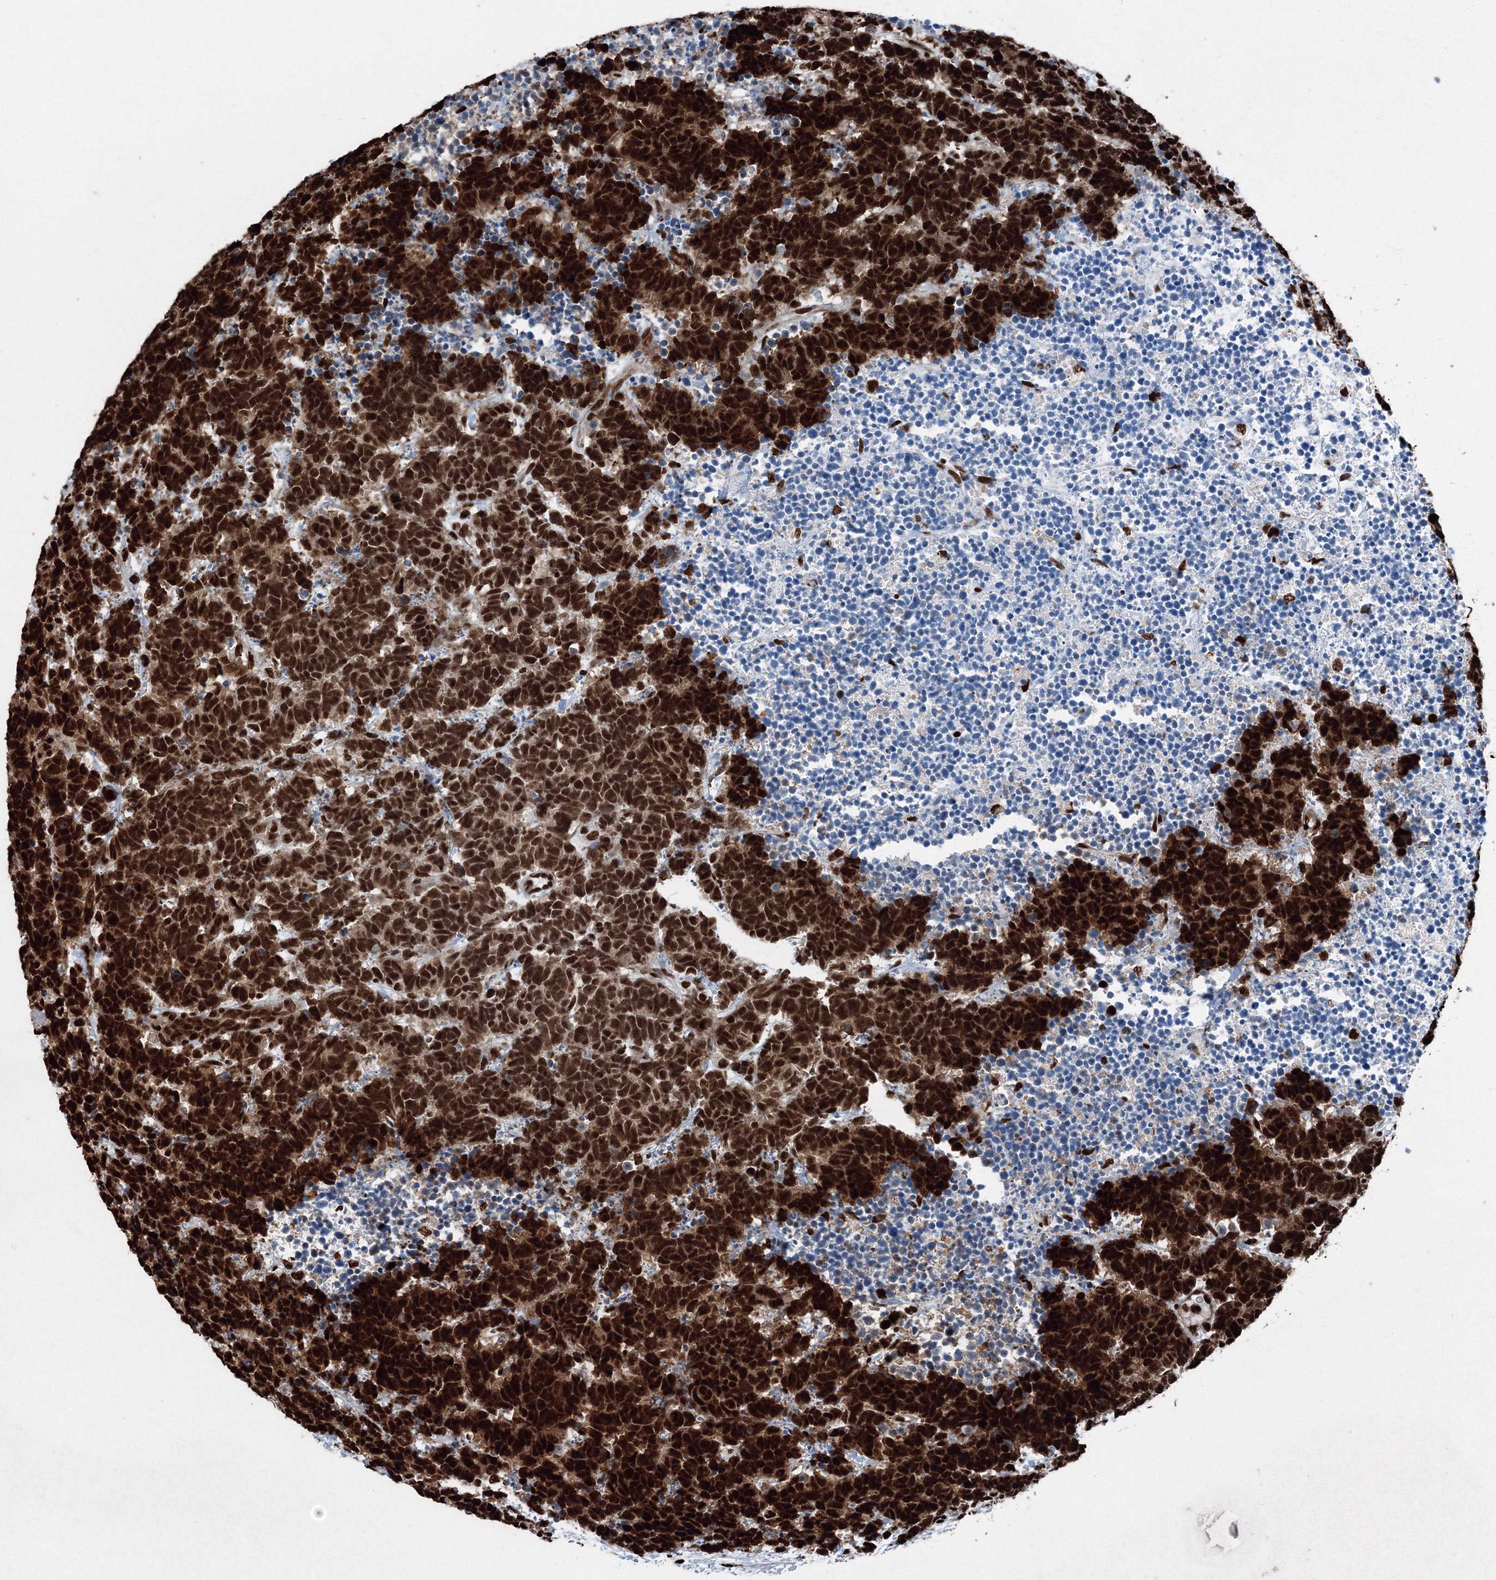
{"staining": {"intensity": "strong", "quantity": ">75%", "location": "cytoplasmic/membranous,nuclear"}, "tissue": "carcinoid", "cell_type": "Tumor cells", "image_type": "cancer", "snomed": [{"axis": "morphology", "description": "Carcinoma, NOS"}, {"axis": "morphology", "description": "Carcinoid, malignant, NOS"}, {"axis": "topography", "description": "Urinary bladder"}], "caption": "Human carcinoid (malignant) stained with a protein marker exhibits strong staining in tumor cells.", "gene": "SNRPC", "patient": {"sex": "male", "age": 57}}